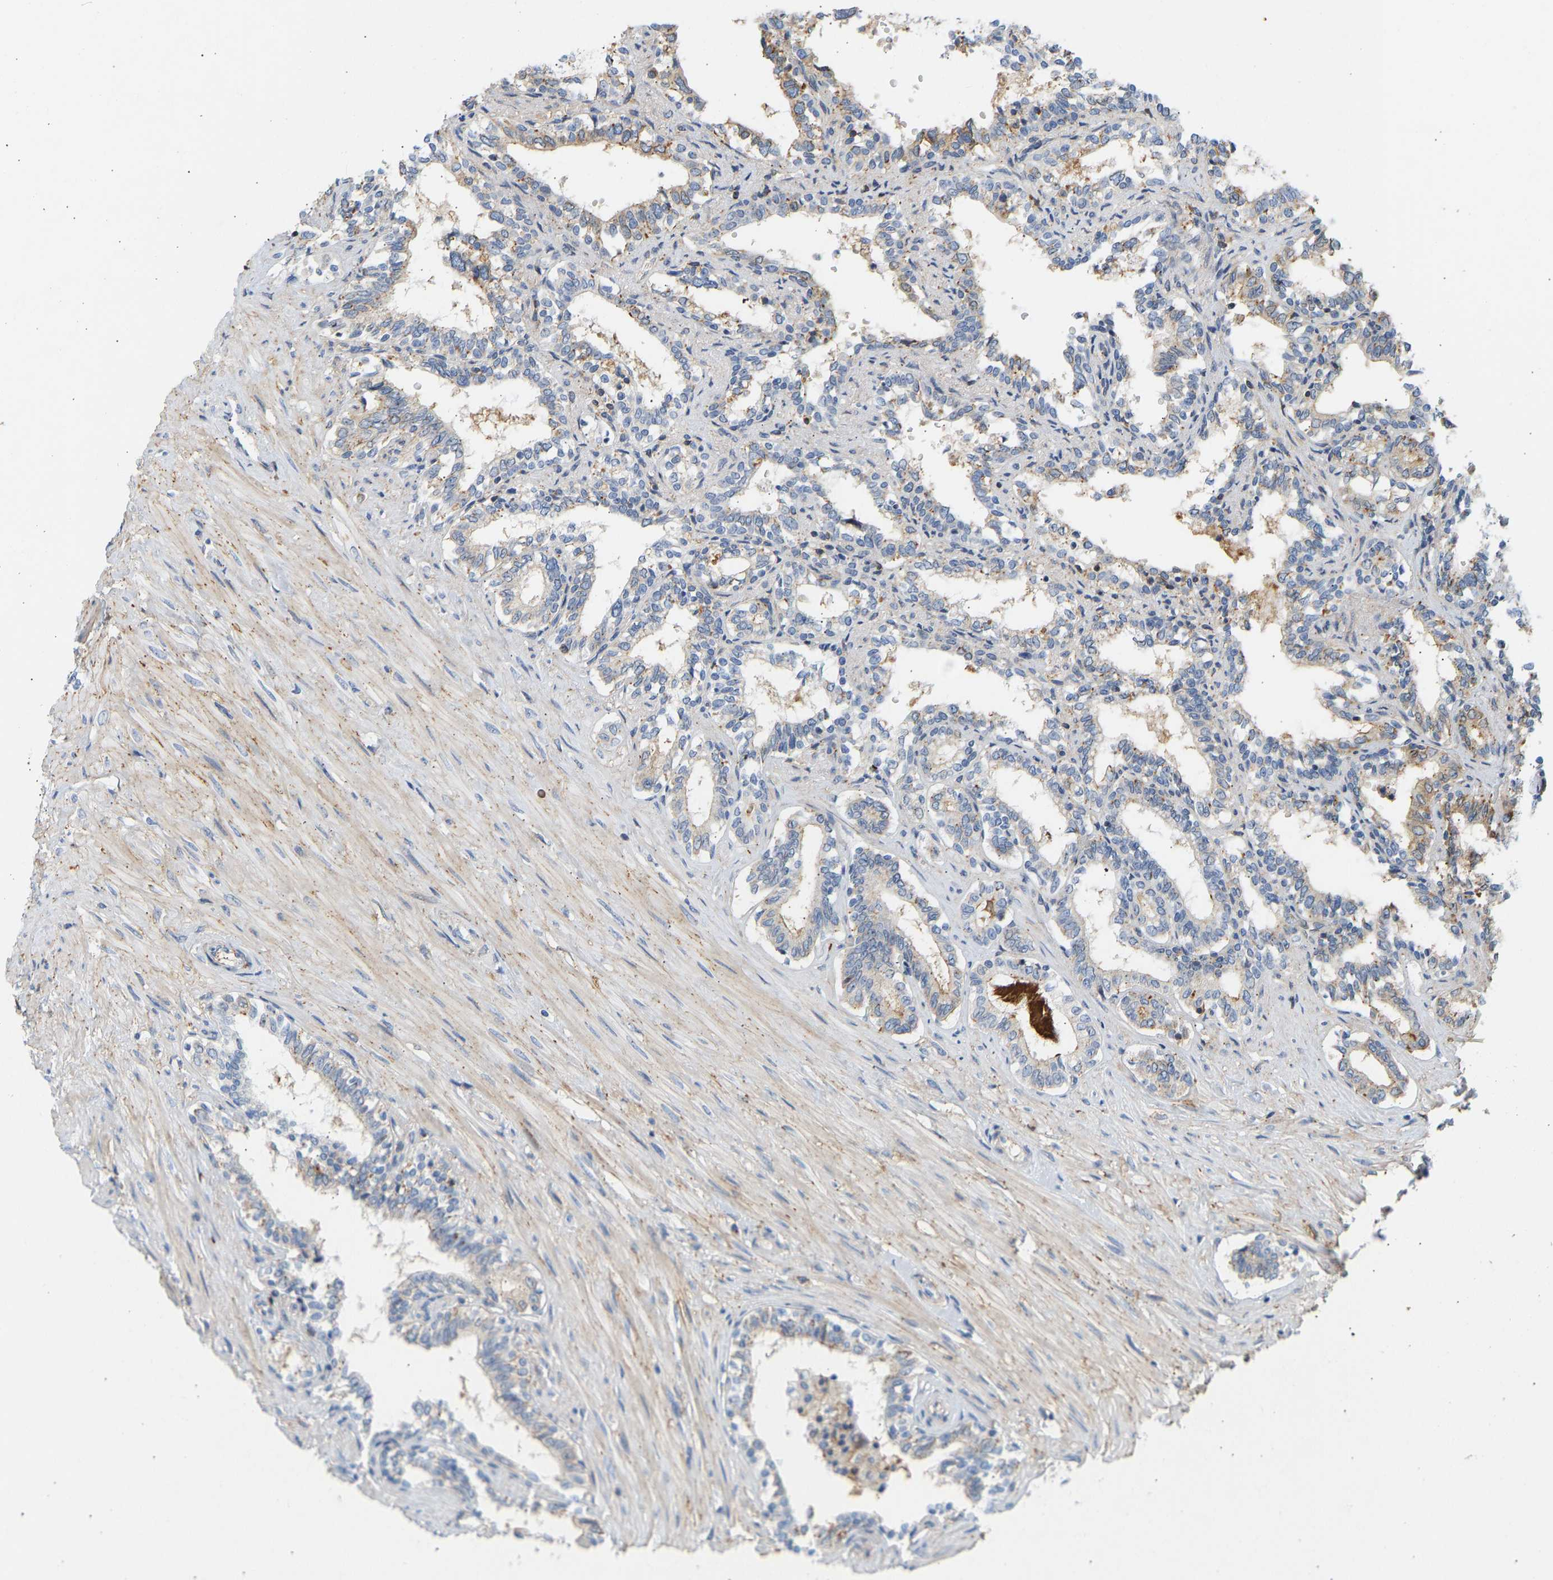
{"staining": {"intensity": "weak", "quantity": "<25%", "location": "cytoplasmic/membranous"}, "tissue": "seminal vesicle", "cell_type": "Glandular cells", "image_type": "normal", "snomed": [{"axis": "morphology", "description": "Normal tissue, NOS"}, {"axis": "morphology", "description": "Adenocarcinoma, High grade"}, {"axis": "topography", "description": "Prostate"}, {"axis": "topography", "description": "Seminal veicle"}], "caption": "Immunohistochemistry (IHC) histopathology image of benign seminal vesicle: human seminal vesicle stained with DAB (3,3'-diaminobenzidine) shows no significant protein expression in glandular cells.", "gene": "BVES", "patient": {"sex": "male", "age": 55}}